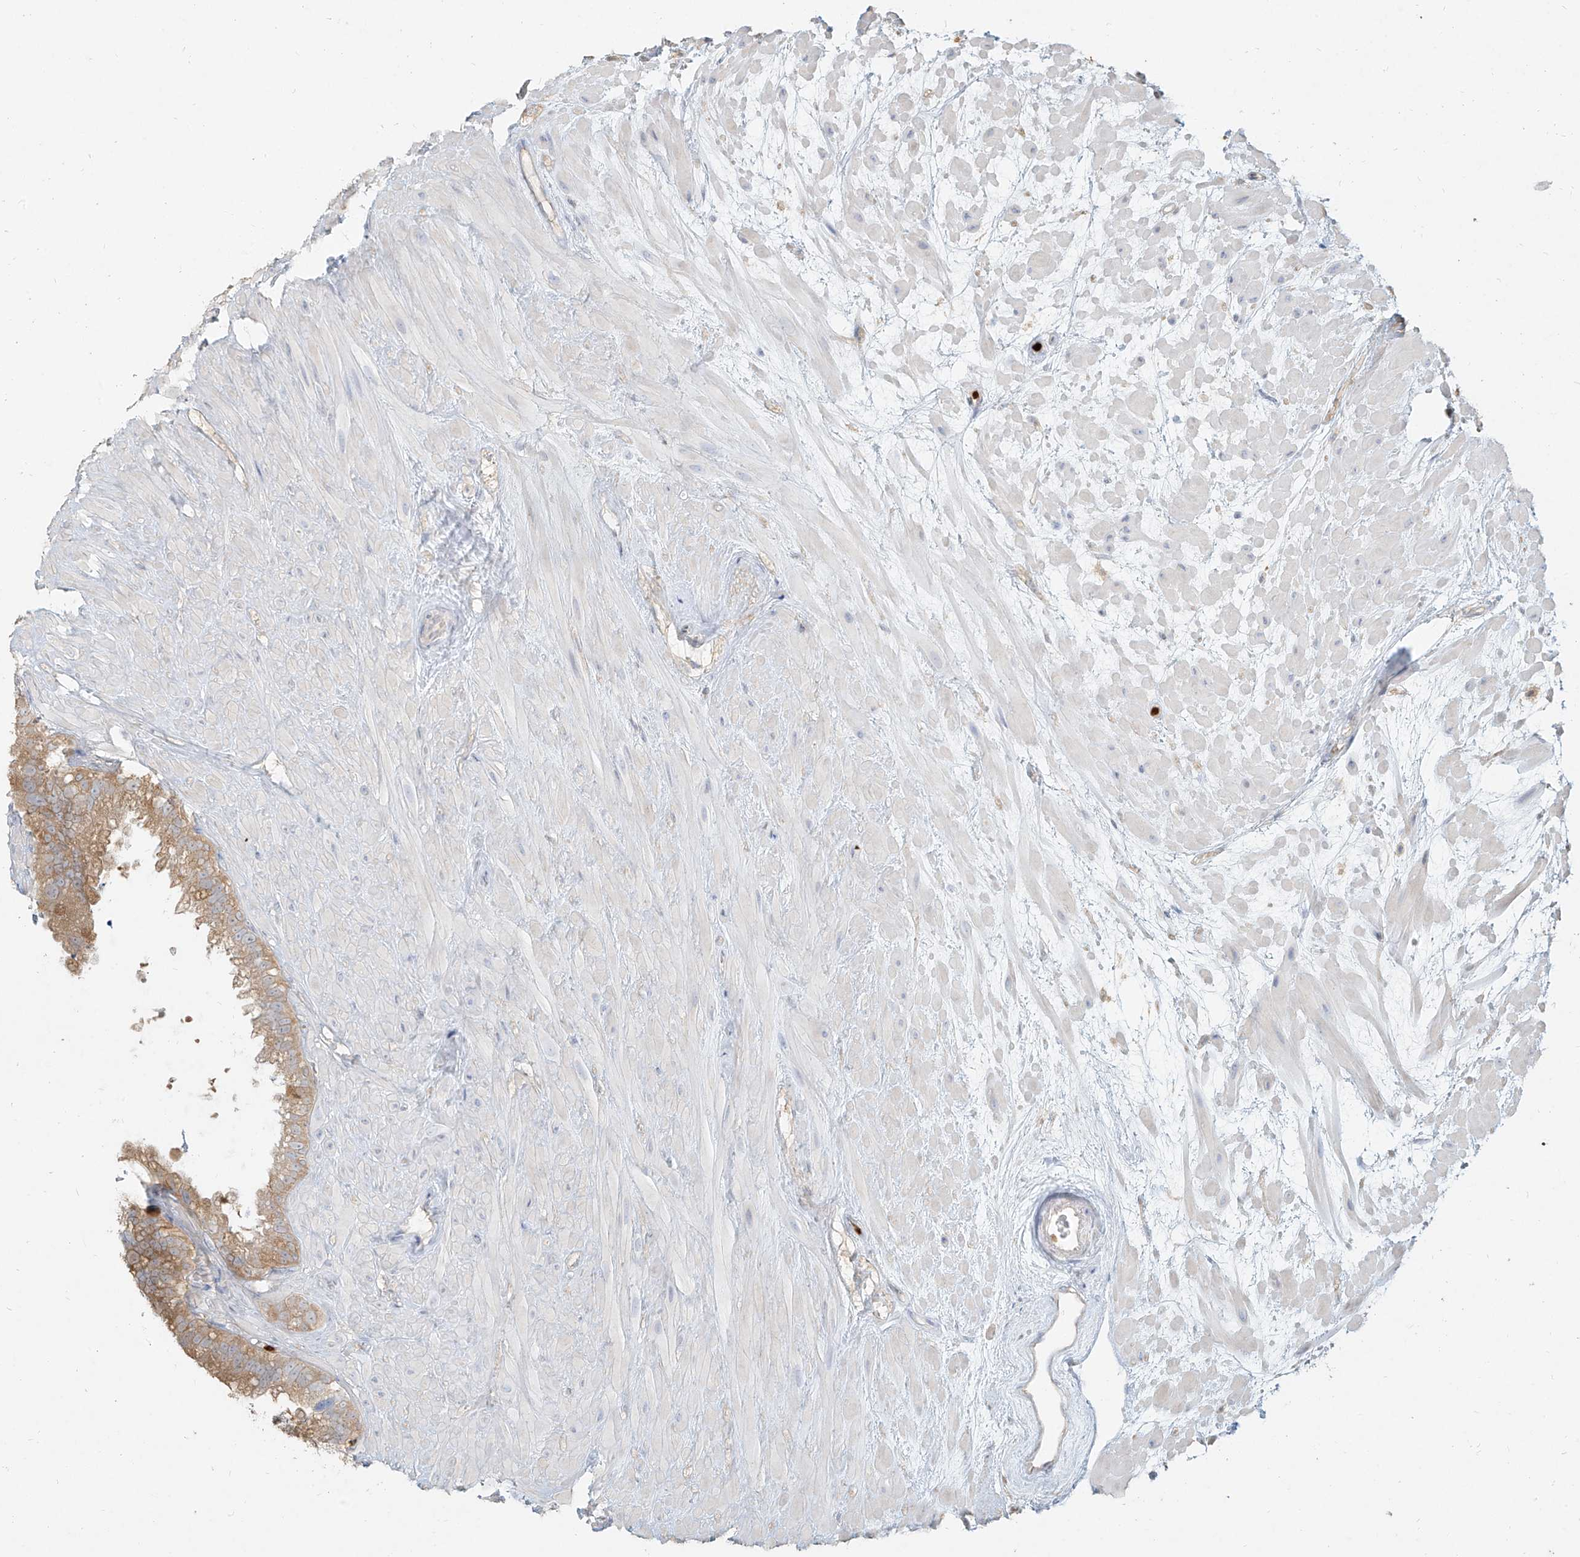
{"staining": {"intensity": "moderate", "quantity": ">75%", "location": "cytoplasmic/membranous"}, "tissue": "seminal vesicle", "cell_type": "Glandular cells", "image_type": "normal", "snomed": [{"axis": "morphology", "description": "Normal tissue, NOS"}, {"axis": "topography", "description": "Seminal veicle"}], "caption": "DAB immunohistochemical staining of benign seminal vesicle shows moderate cytoplasmic/membranous protein expression in about >75% of glandular cells. (DAB (3,3'-diaminobenzidine) = brown stain, brightfield microscopy at high magnification).", "gene": "PGD", "patient": {"sex": "male", "age": 80}}